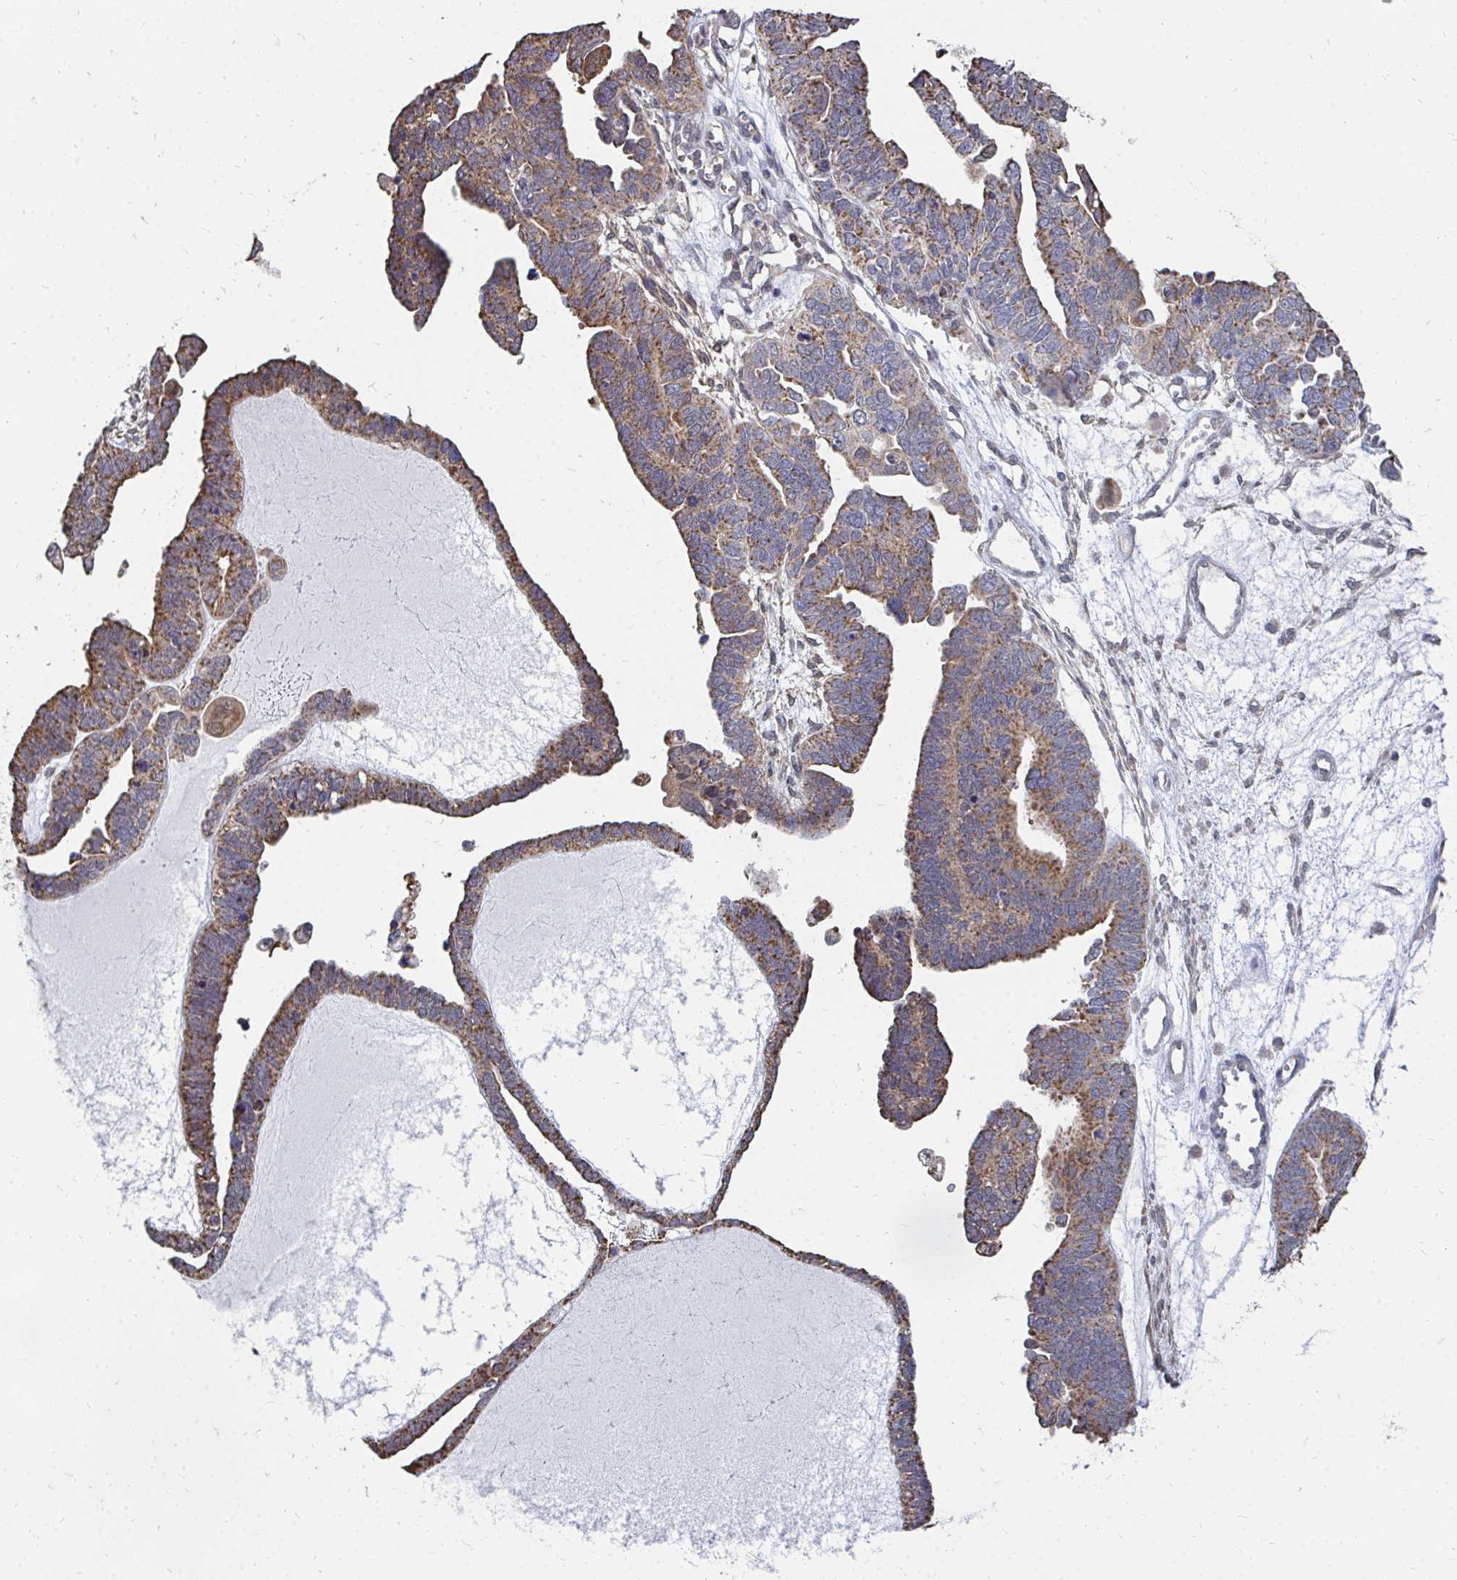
{"staining": {"intensity": "moderate", "quantity": ">75%", "location": "cytoplasmic/membranous"}, "tissue": "ovarian cancer", "cell_type": "Tumor cells", "image_type": "cancer", "snomed": [{"axis": "morphology", "description": "Cystadenocarcinoma, serous, NOS"}, {"axis": "topography", "description": "Ovary"}], "caption": "Ovarian cancer stained for a protein displays moderate cytoplasmic/membranous positivity in tumor cells. (DAB (3,3'-diaminobenzidine) IHC with brightfield microscopy, high magnification).", "gene": "DNAJA2", "patient": {"sex": "female", "age": 51}}